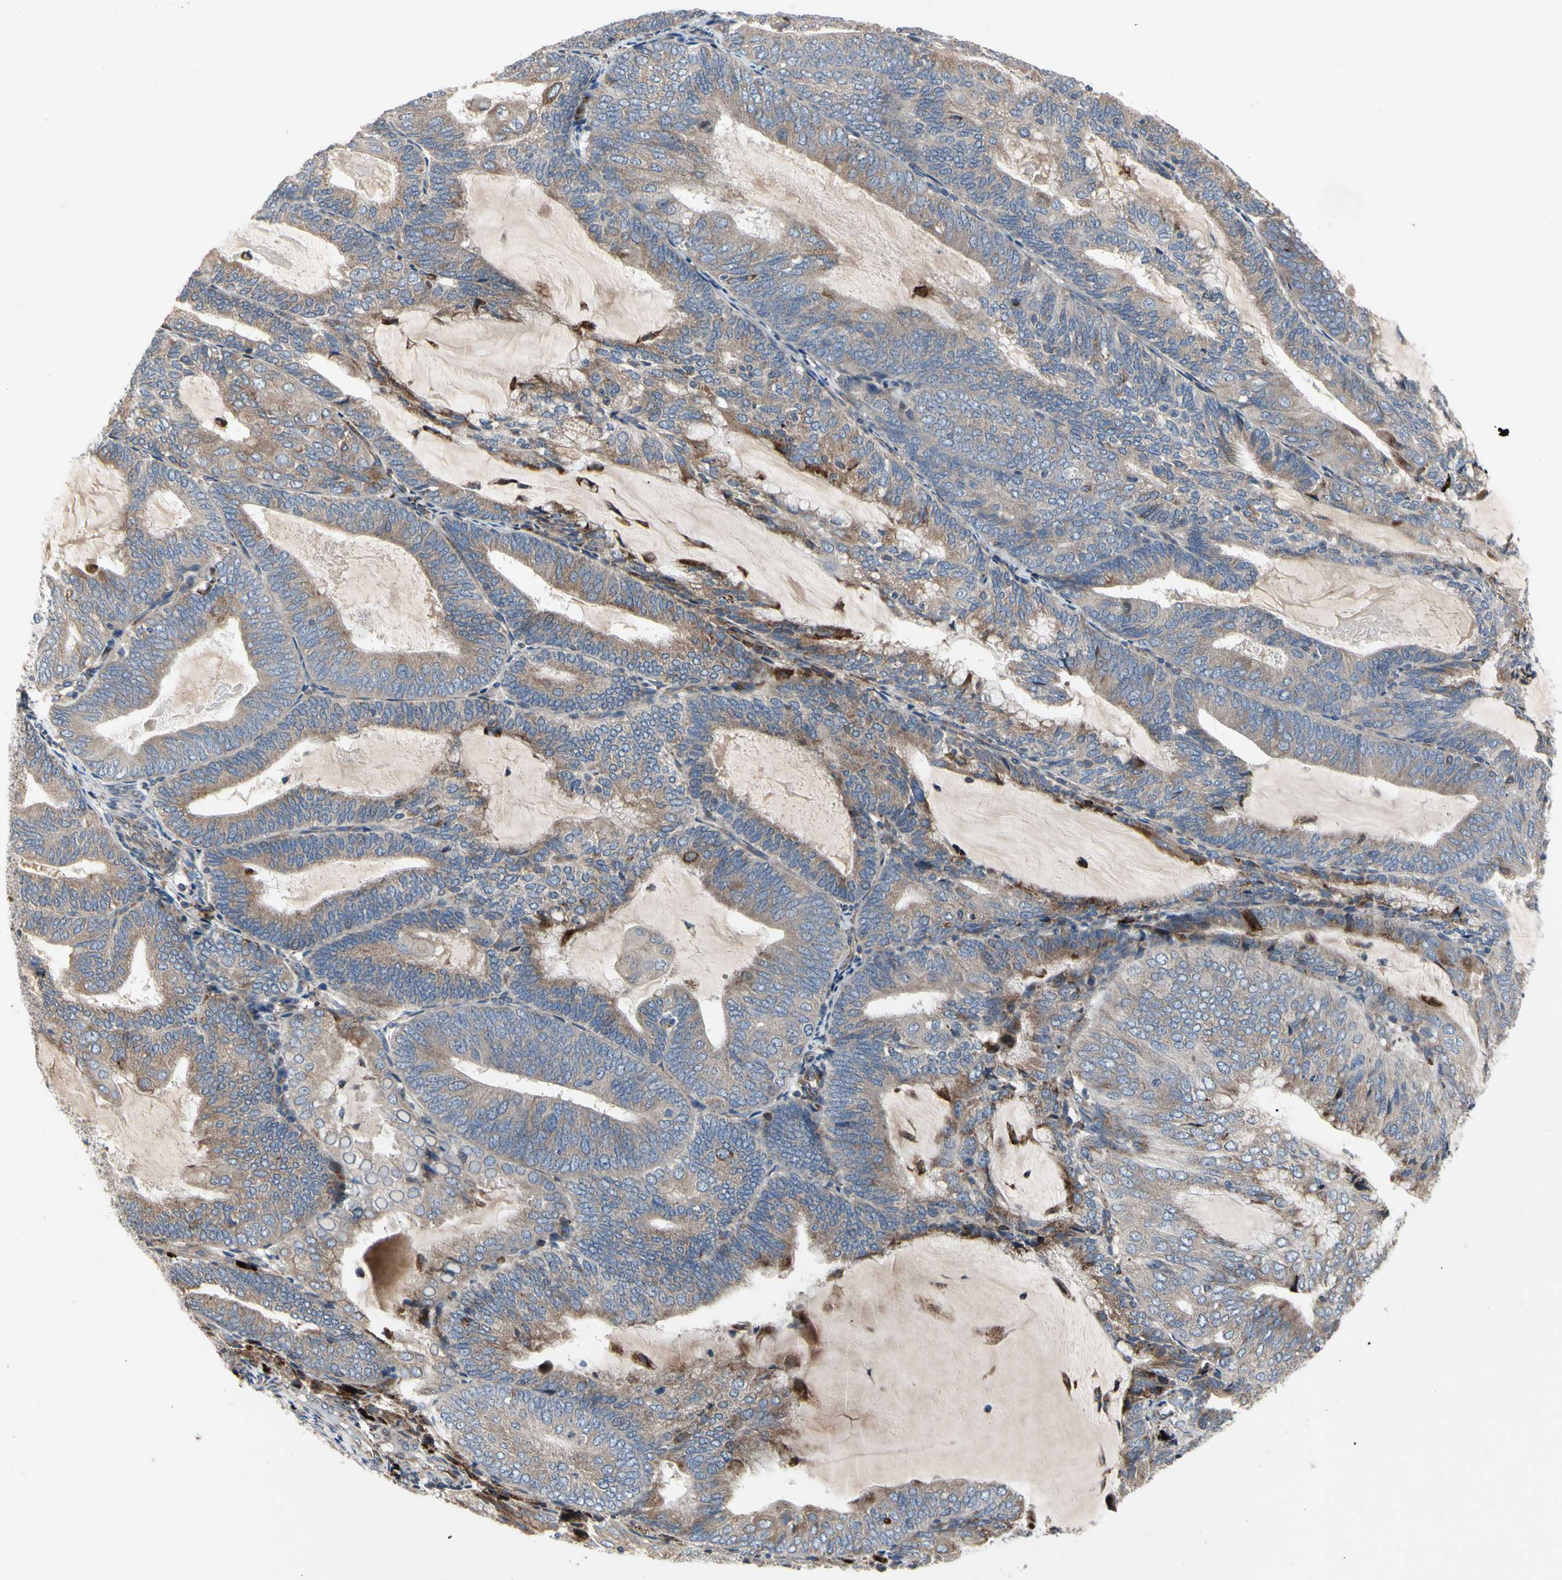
{"staining": {"intensity": "weak", "quantity": ">75%", "location": "cytoplasmic/membranous"}, "tissue": "endometrial cancer", "cell_type": "Tumor cells", "image_type": "cancer", "snomed": [{"axis": "morphology", "description": "Adenocarcinoma, NOS"}, {"axis": "topography", "description": "Endometrium"}], "caption": "The image demonstrates staining of endometrial cancer (adenocarcinoma), revealing weak cytoplasmic/membranous protein positivity (brown color) within tumor cells.", "gene": "MMEL1", "patient": {"sex": "female", "age": 81}}